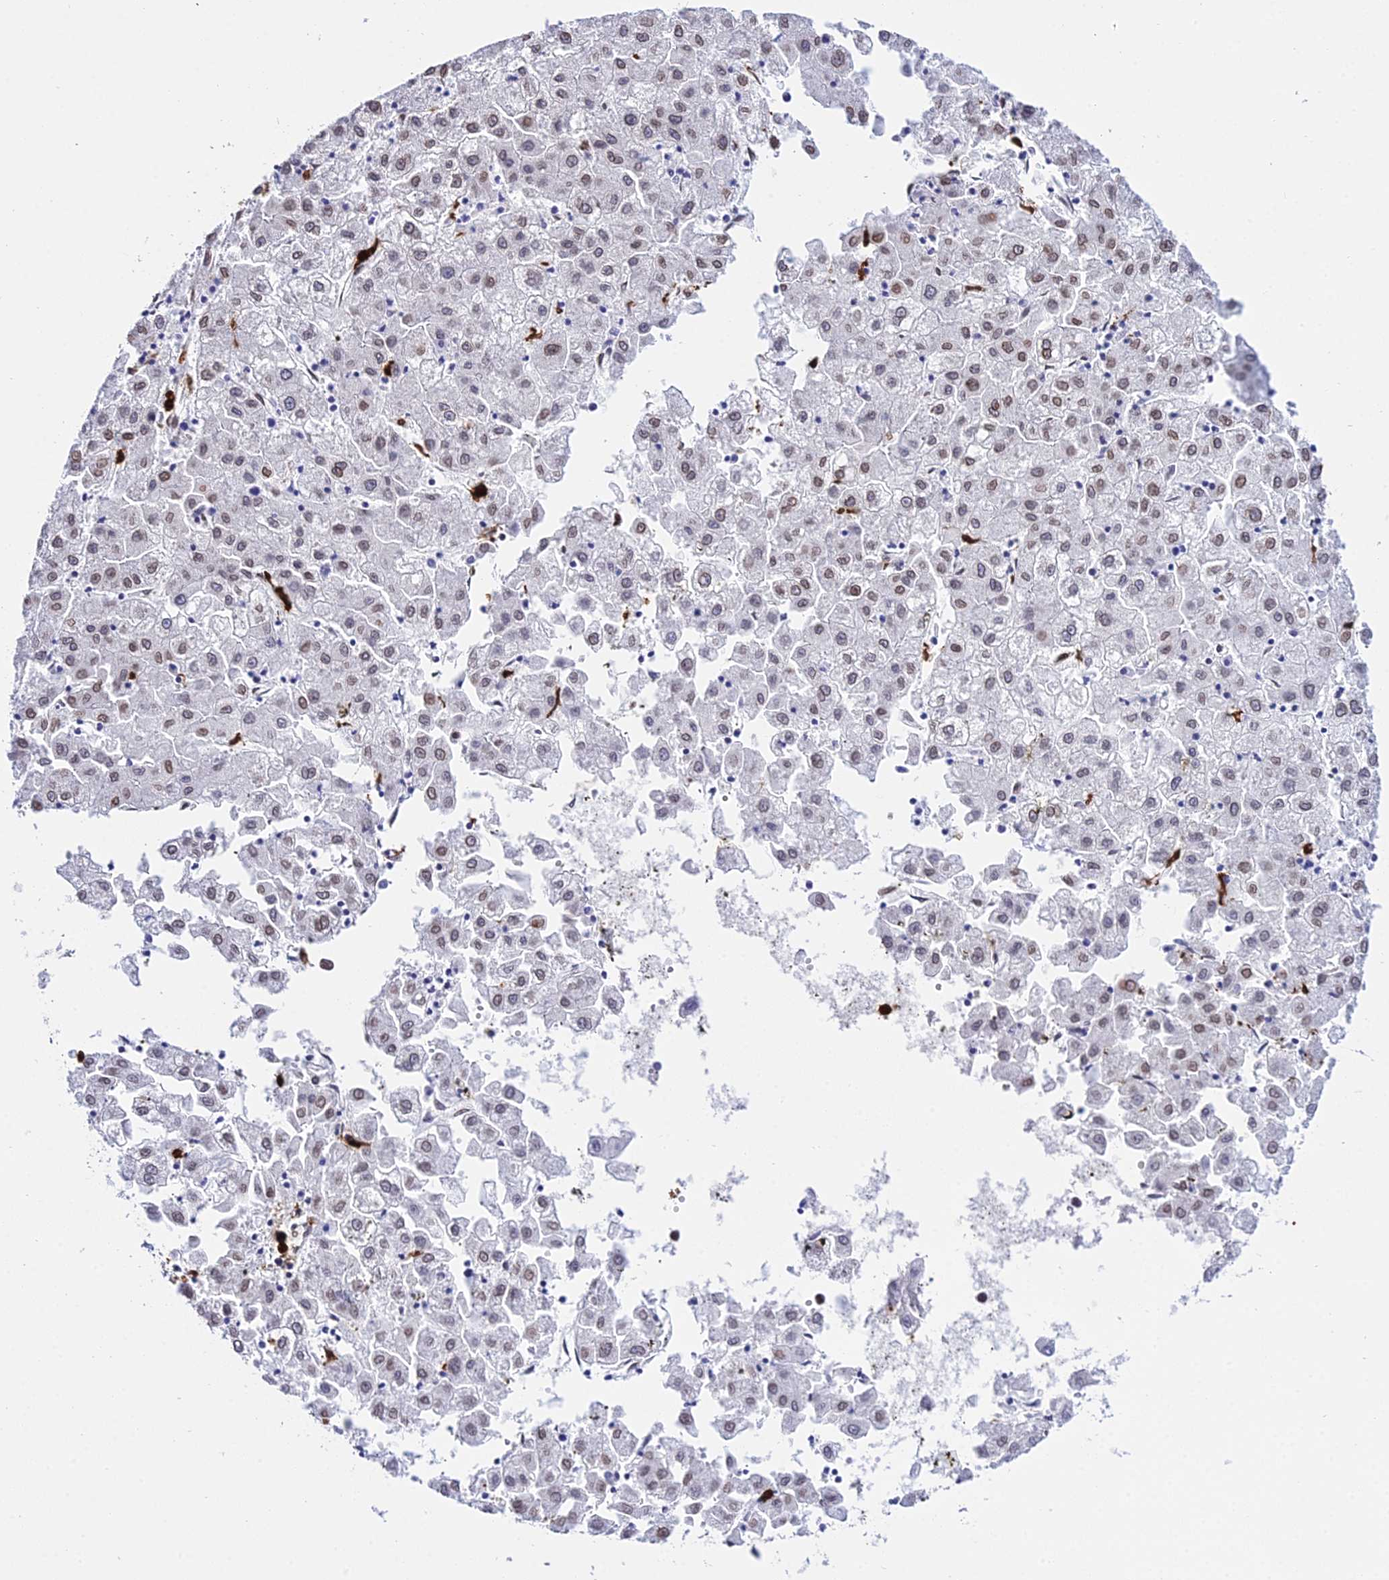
{"staining": {"intensity": "weak", "quantity": "25%-75%", "location": "nuclear"}, "tissue": "liver cancer", "cell_type": "Tumor cells", "image_type": "cancer", "snomed": [{"axis": "morphology", "description": "Carcinoma, Hepatocellular, NOS"}, {"axis": "topography", "description": "Liver"}], "caption": "A brown stain highlights weak nuclear expression of a protein in hepatocellular carcinoma (liver) tumor cells. The staining is performed using DAB brown chromogen to label protein expression. The nuclei are counter-stained blue using hematoxylin.", "gene": "MCM10", "patient": {"sex": "male", "age": 72}}